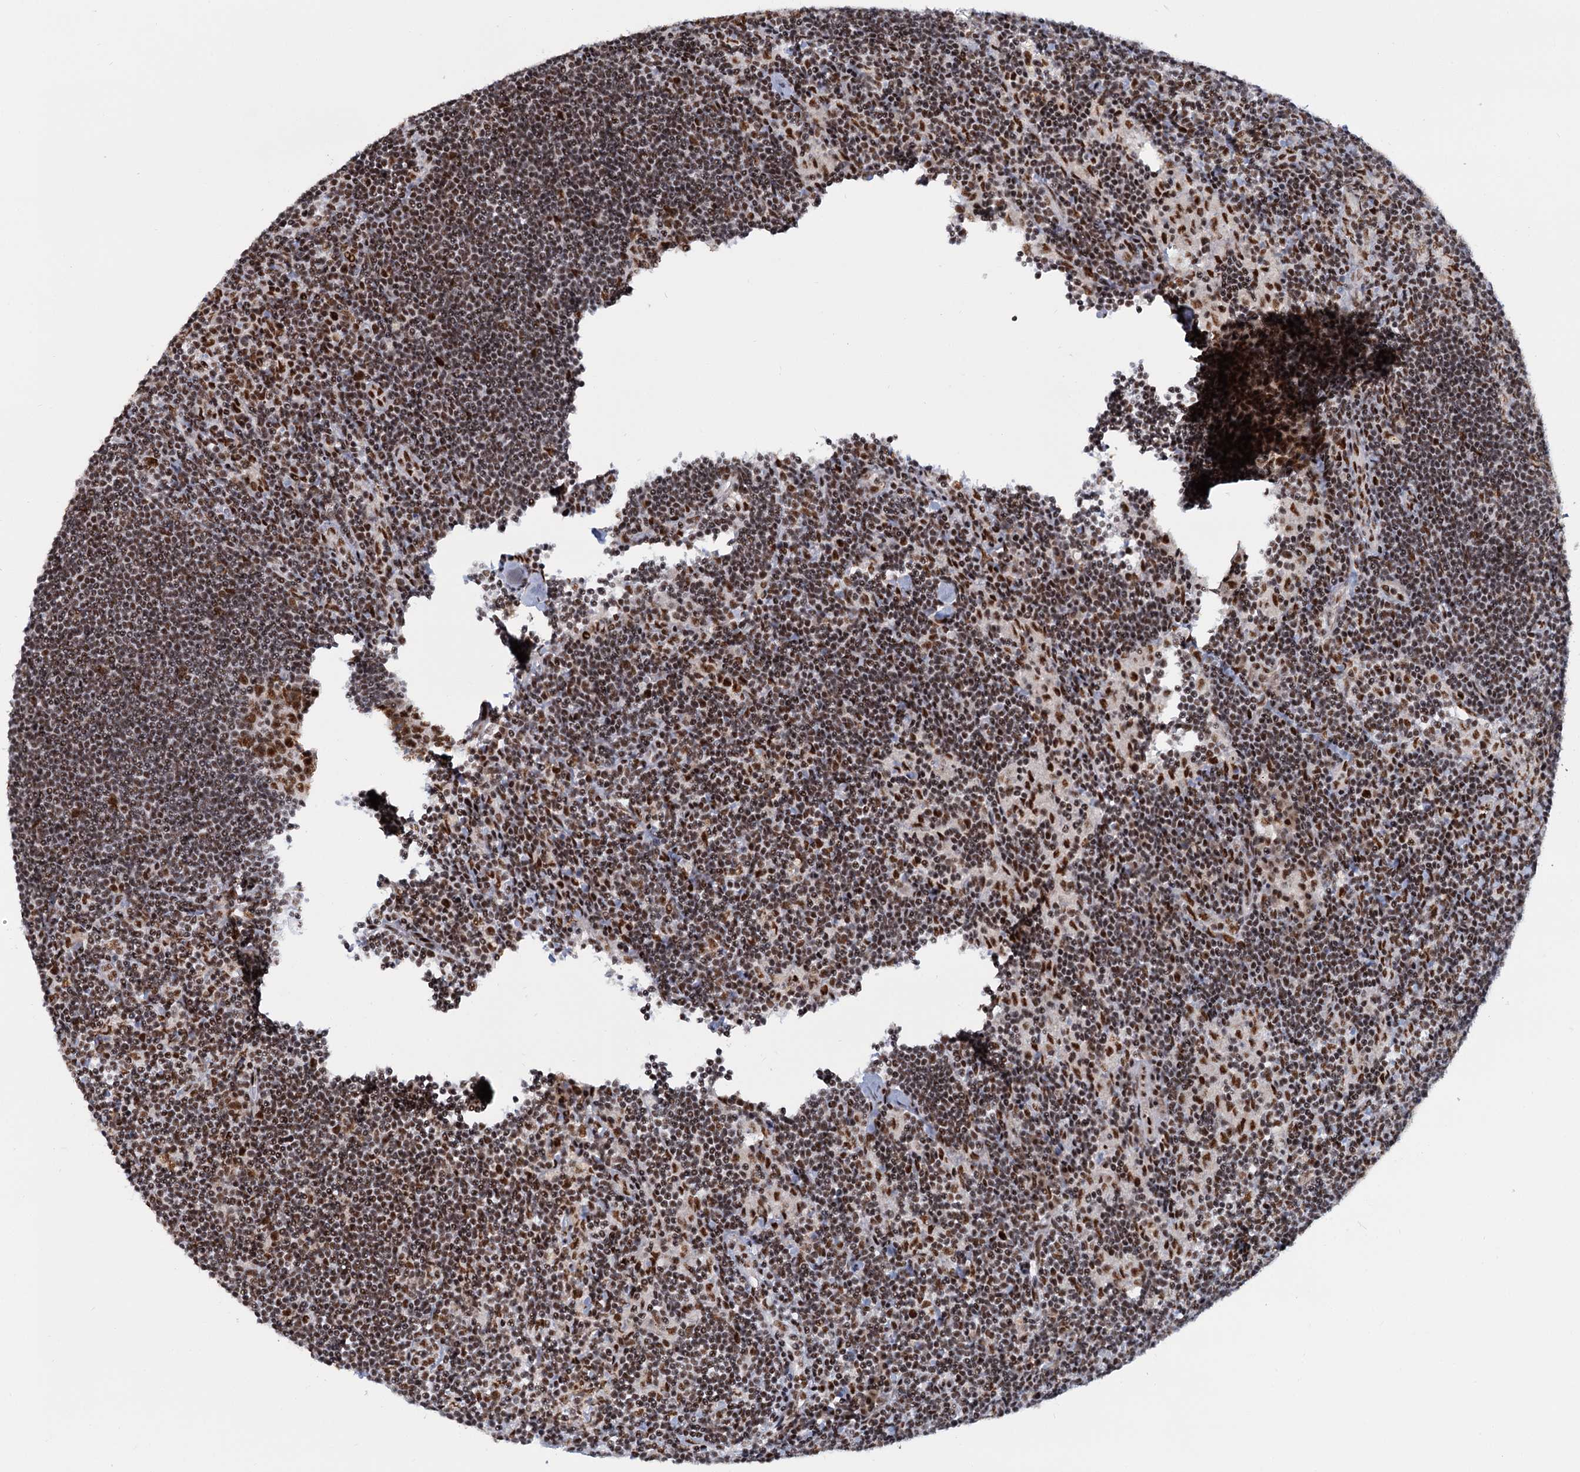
{"staining": {"intensity": "moderate", "quantity": "<25%", "location": "nuclear"}, "tissue": "lymph node", "cell_type": "Germinal center cells", "image_type": "normal", "snomed": [{"axis": "morphology", "description": "Normal tissue, NOS"}, {"axis": "topography", "description": "Lymph node"}], "caption": "About <25% of germinal center cells in benign human lymph node exhibit moderate nuclear protein expression as visualized by brown immunohistochemical staining.", "gene": "WBP4", "patient": {"sex": "male", "age": 24}}